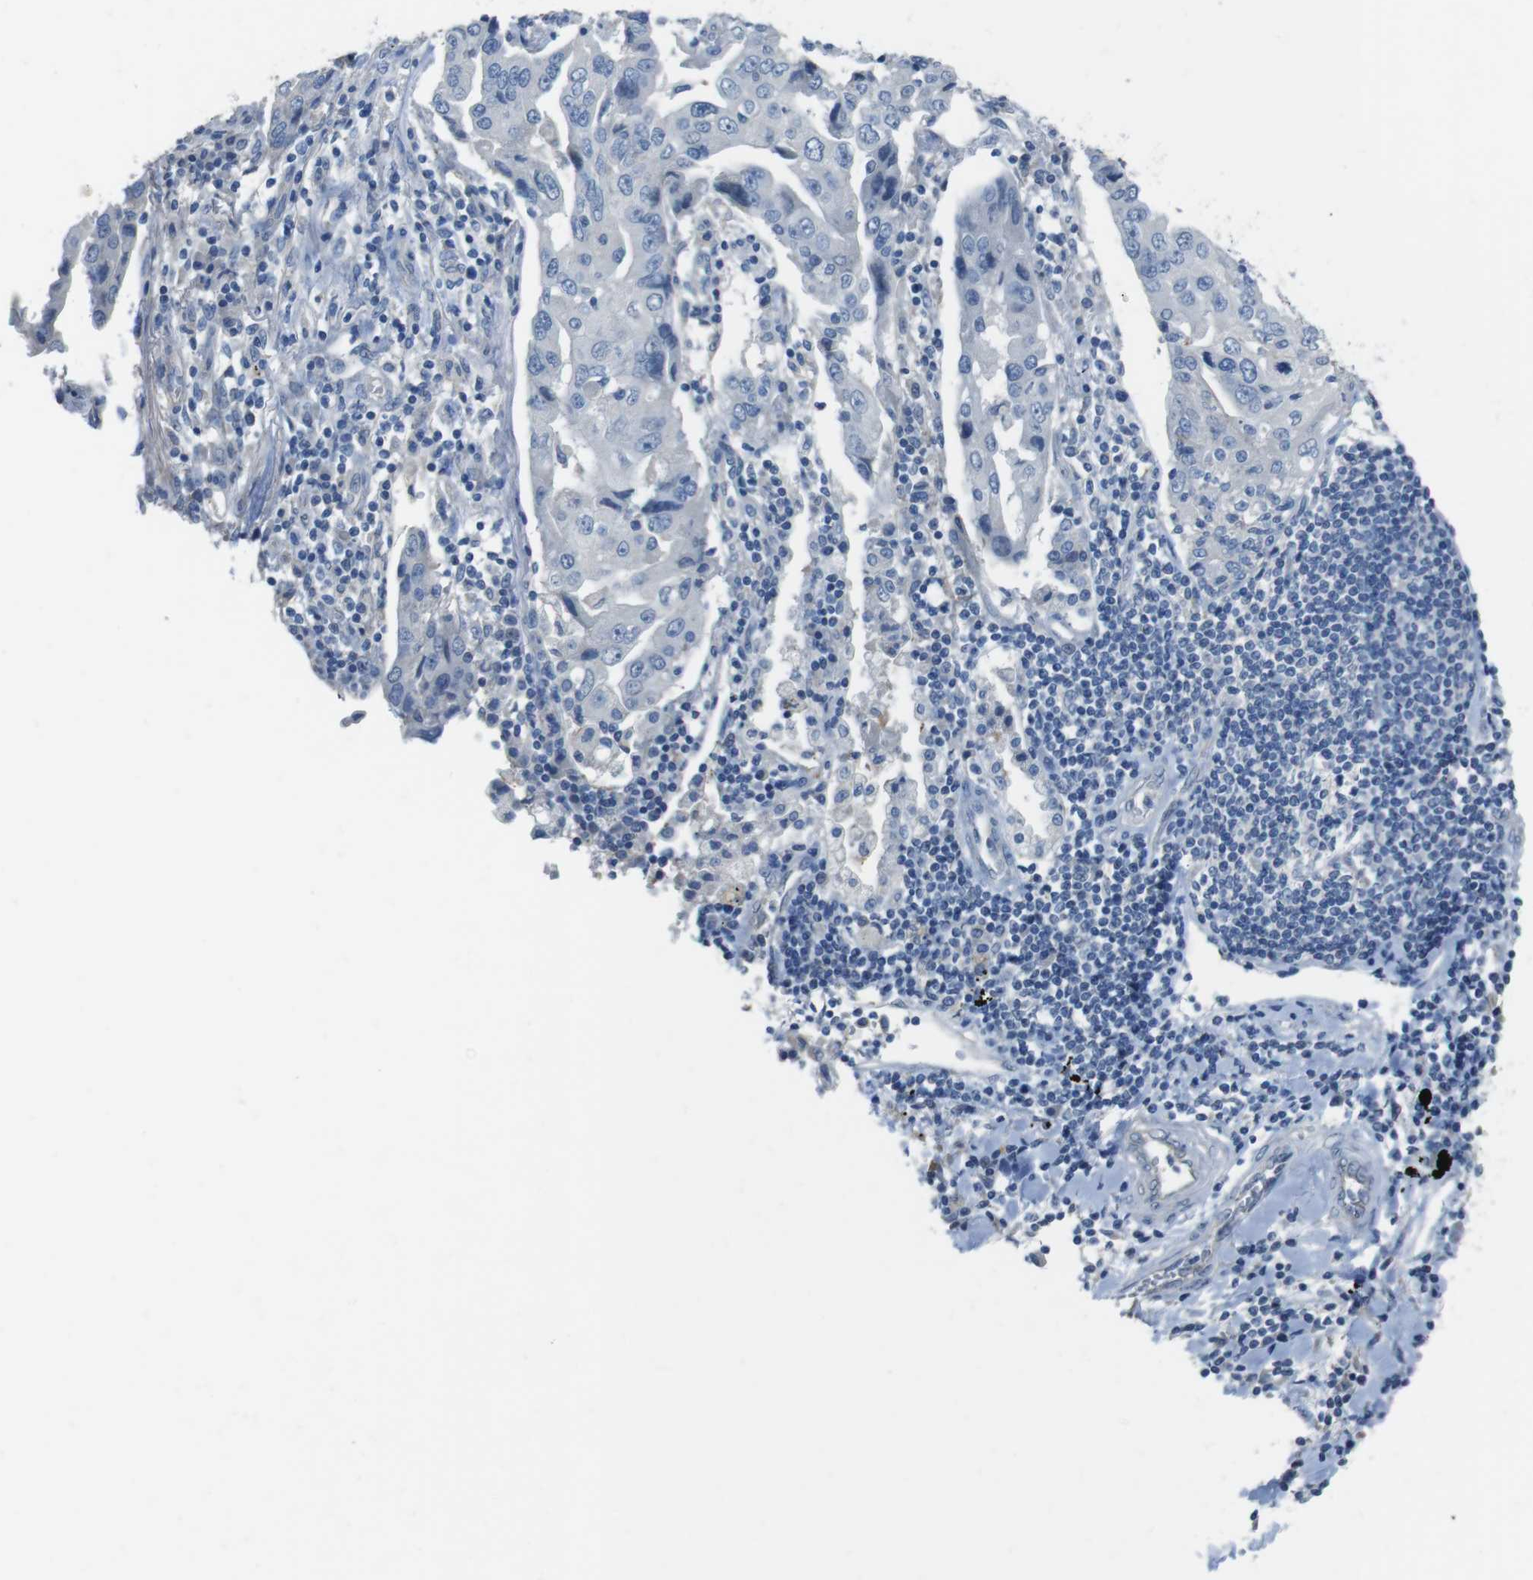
{"staining": {"intensity": "negative", "quantity": "none", "location": "none"}, "tissue": "lung cancer", "cell_type": "Tumor cells", "image_type": "cancer", "snomed": [{"axis": "morphology", "description": "Adenocarcinoma, NOS"}, {"axis": "topography", "description": "Lung"}], "caption": "There is no significant staining in tumor cells of lung cancer. The staining is performed using DAB brown chromogen with nuclei counter-stained in using hematoxylin.", "gene": "CYP2C8", "patient": {"sex": "female", "age": 65}}